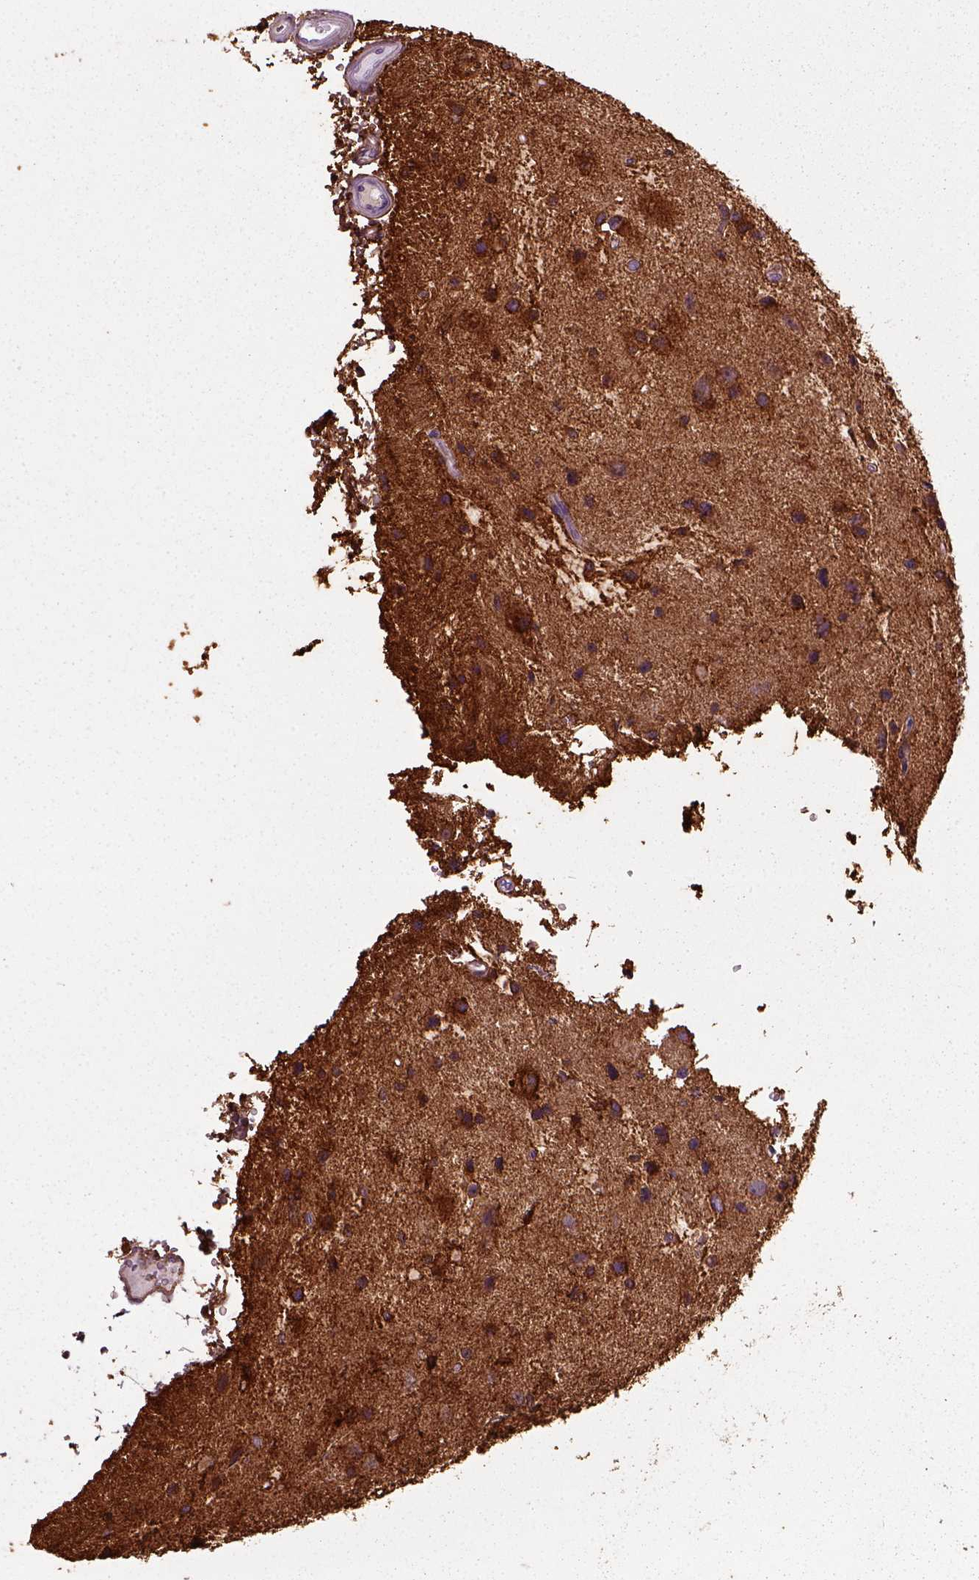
{"staining": {"intensity": "strong", "quantity": ">75%", "location": "cytoplasmic/membranous,nuclear"}, "tissue": "glioma", "cell_type": "Tumor cells", "image_type": "cancer", "snomed": [{"axis": "morphology", "description": "Glioma, malignant, Low grade"}, {"axis": "topography", "description": "Brain"}], "caption": "Human glioma stained with a brown dye shows strong cytoplasmic/membranous and nuclear positive expression in approximately >75% of tumor cells.", "gene": "MARCKS", "patient": {"sex": "female", "age": 32}}